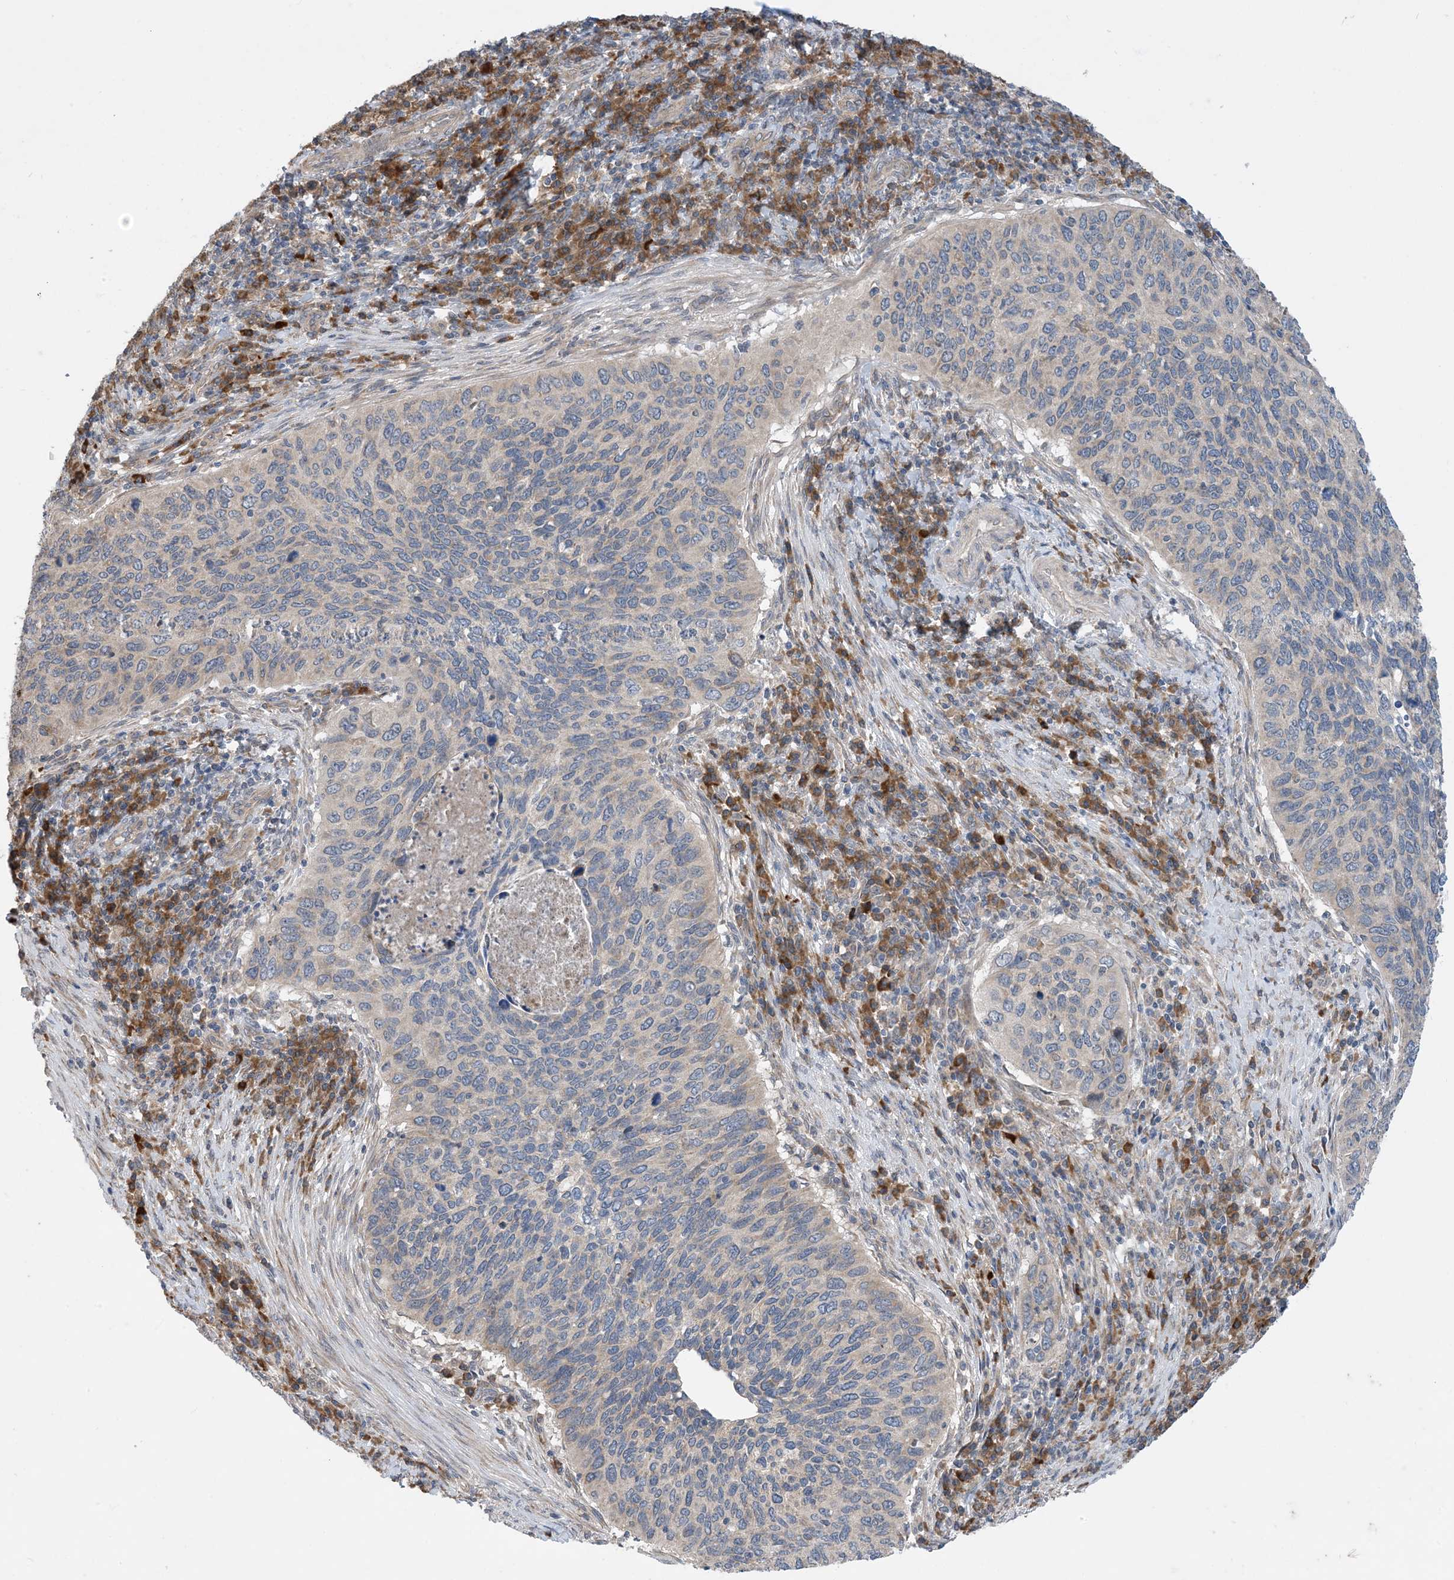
{"staining": {"intensity": "negative", "quantity": "none", "location": "none"}, "tissue": "cervical cancer", "cell_type": "Tumor cells", "image_type": "cancer", "snomed": [{"axis": "morphology", "description": "Squamous cell carcinoma, NOS"}, {"axis": "topography", "description": "Cervix"}], "caption": "Tumor cells are negative for brown protein staining in cervical squamous cell carcinoma.", "gene": "PHOSPHO2", "patient": {"sex": "female", "age": 38}}